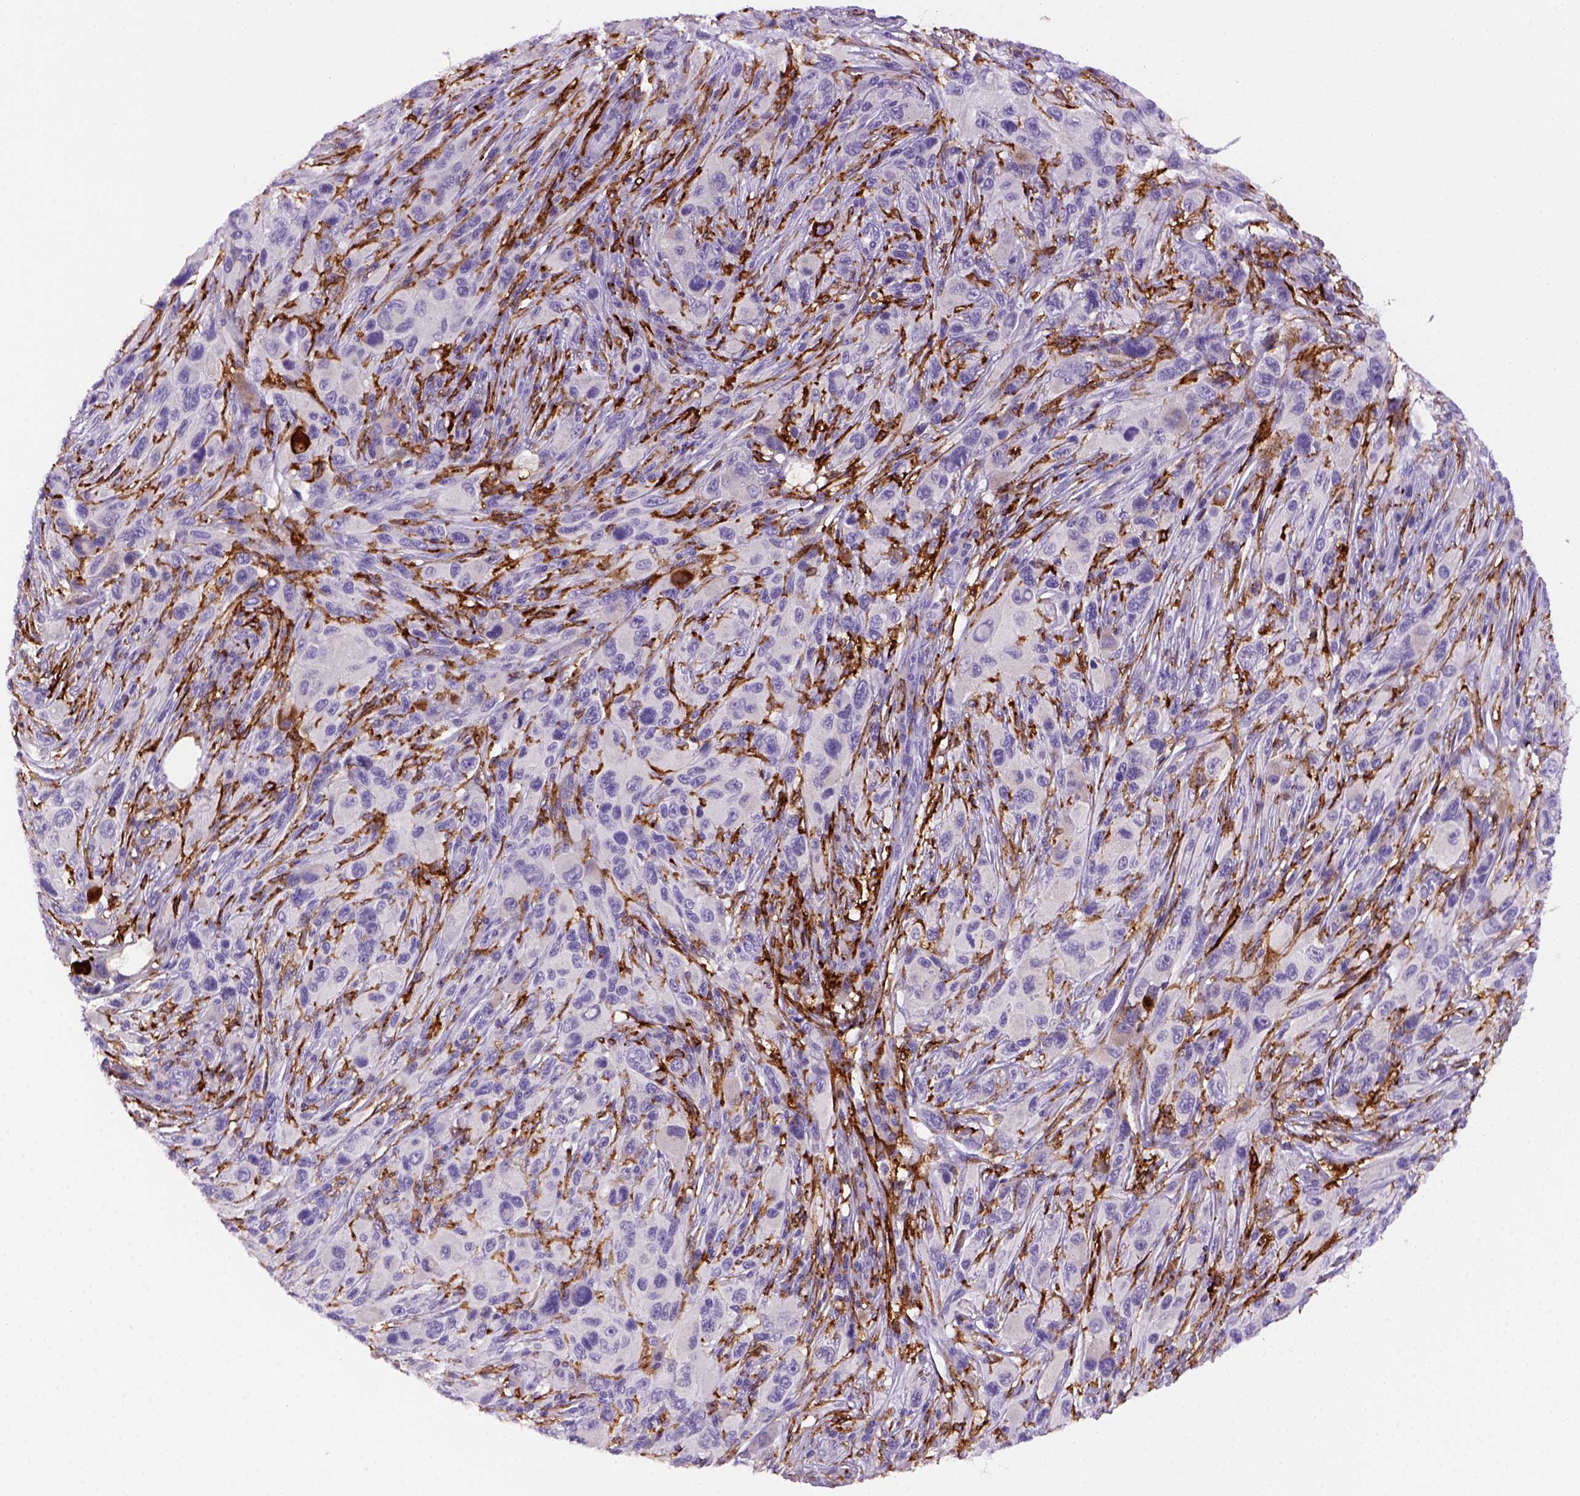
{"staining": {"intensity": "negative", "quantity": "none", "location": "none"}, "tissue": "melanoma", "cell_type": "Tumor cells", "image_type": "cancer", "snomed": [{"axis": "morphology", "description": "Malignant melanoma, NOS"}, {"axis": "topography", "description": "Skin"}], "caption": "Immunohistochemical staining of human malignant melanoma shows no significant staining in tumor cells.", "gene": "CD14", "patient": {"sex": "male", "age": 53}}